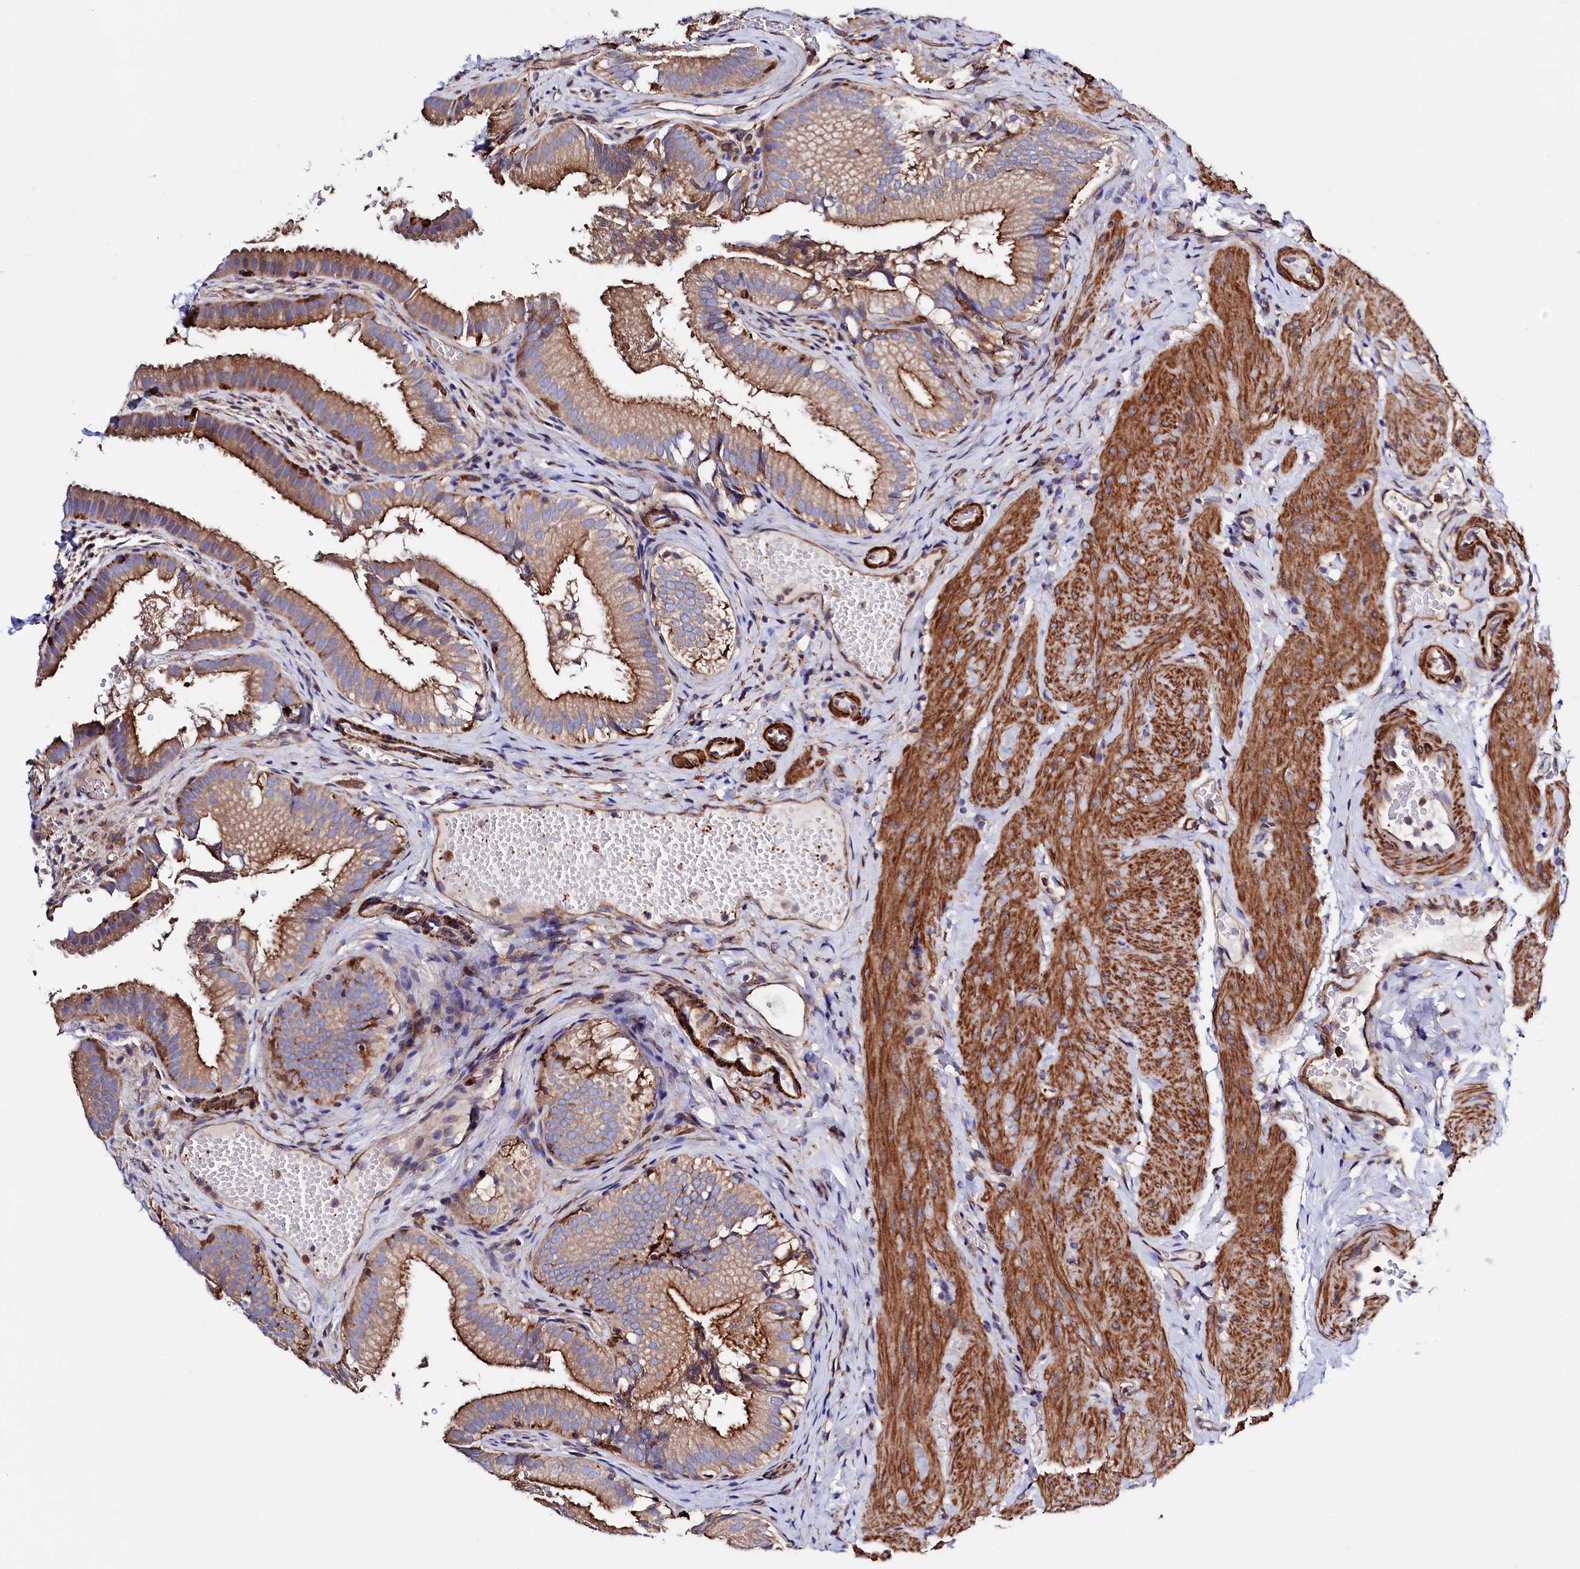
{"staining": {"intensity": "moderate", "quantity": ">75%", "location": "cytoplasmic/membranous"}, "tissue": "gallbladder", "cell_type": "Glandular cells", "image_type": "normal", "snomed": [{"axis": "morphology", "description": "Normal tissue, NOS"}, {"axis": "topography", "description": "Gallbladder"}], "caption": "Protein analysis of unremarkable gallbladder exhibits moderate cytoplasmic/membranous positivity in about >75% of glandular cells. (DAB (3,3'-diaminobenzidine) IHC, brown staining for protein, blue staining for nuclei).", "gene": "STAMBPL1", "patient": {"sex": "female", "age": 30}}